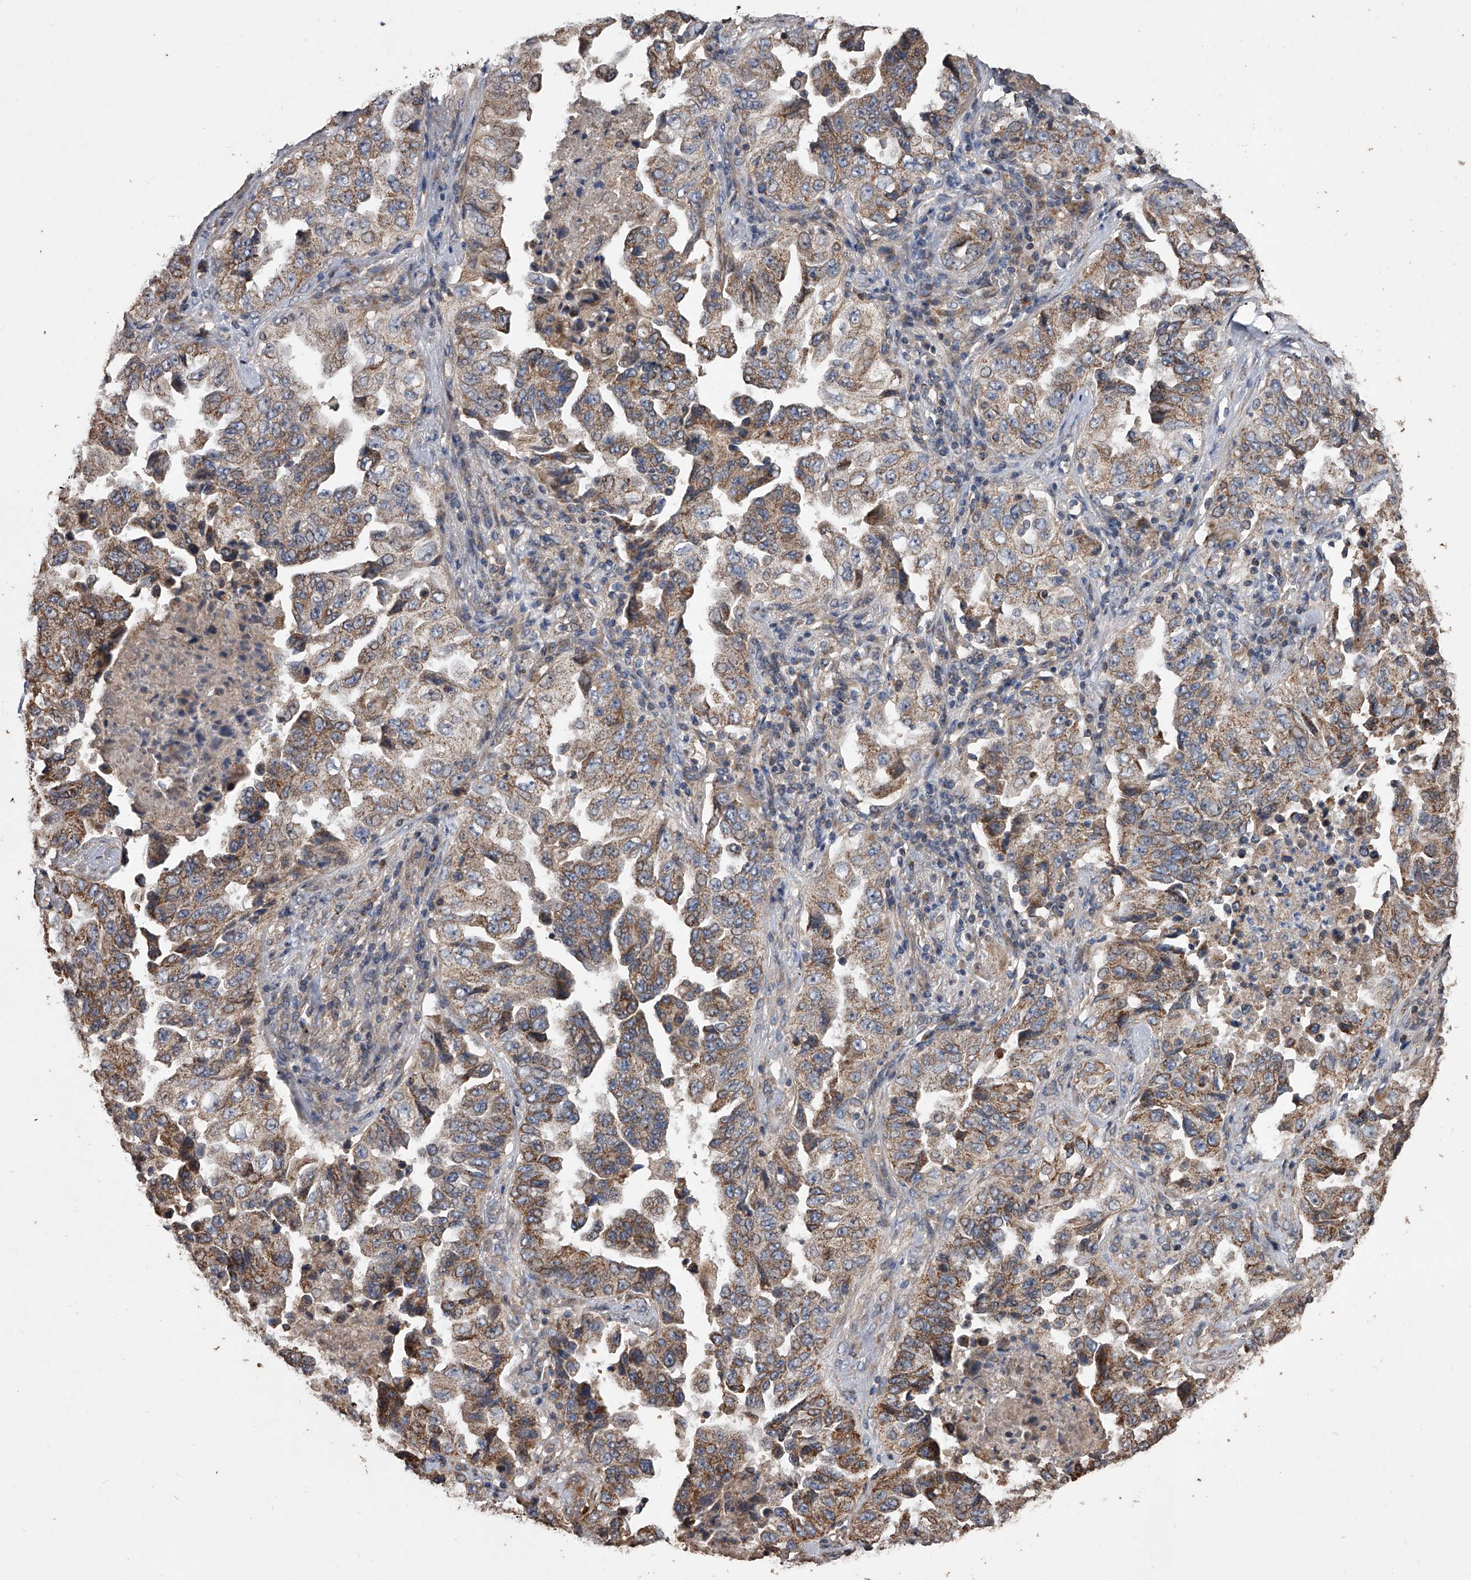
{"staining": {"intensity": "moderate", "quantity": ">75%", "location": "cytoplasmic/membranous"}, "tissue": "lung cancer", "cell_type": "Tumor cells", "image_type": "cancer", "snomed": [{"axis": "morphology", "description": "Adenocarcinoma, NOS"}, {"axis": "topography", "description": "Lung"}], "caption": "A histopathology image of lung cancer (adenocarcinoma) stained for a protein demonstrates moderate cytoplasmic/membranous brown staining in tumor cells. (brown staining indicates protein expression, while blue staining denotes nuclei).", "gene": "LTV1", "patient": {"sex": "female", "age": 51}}